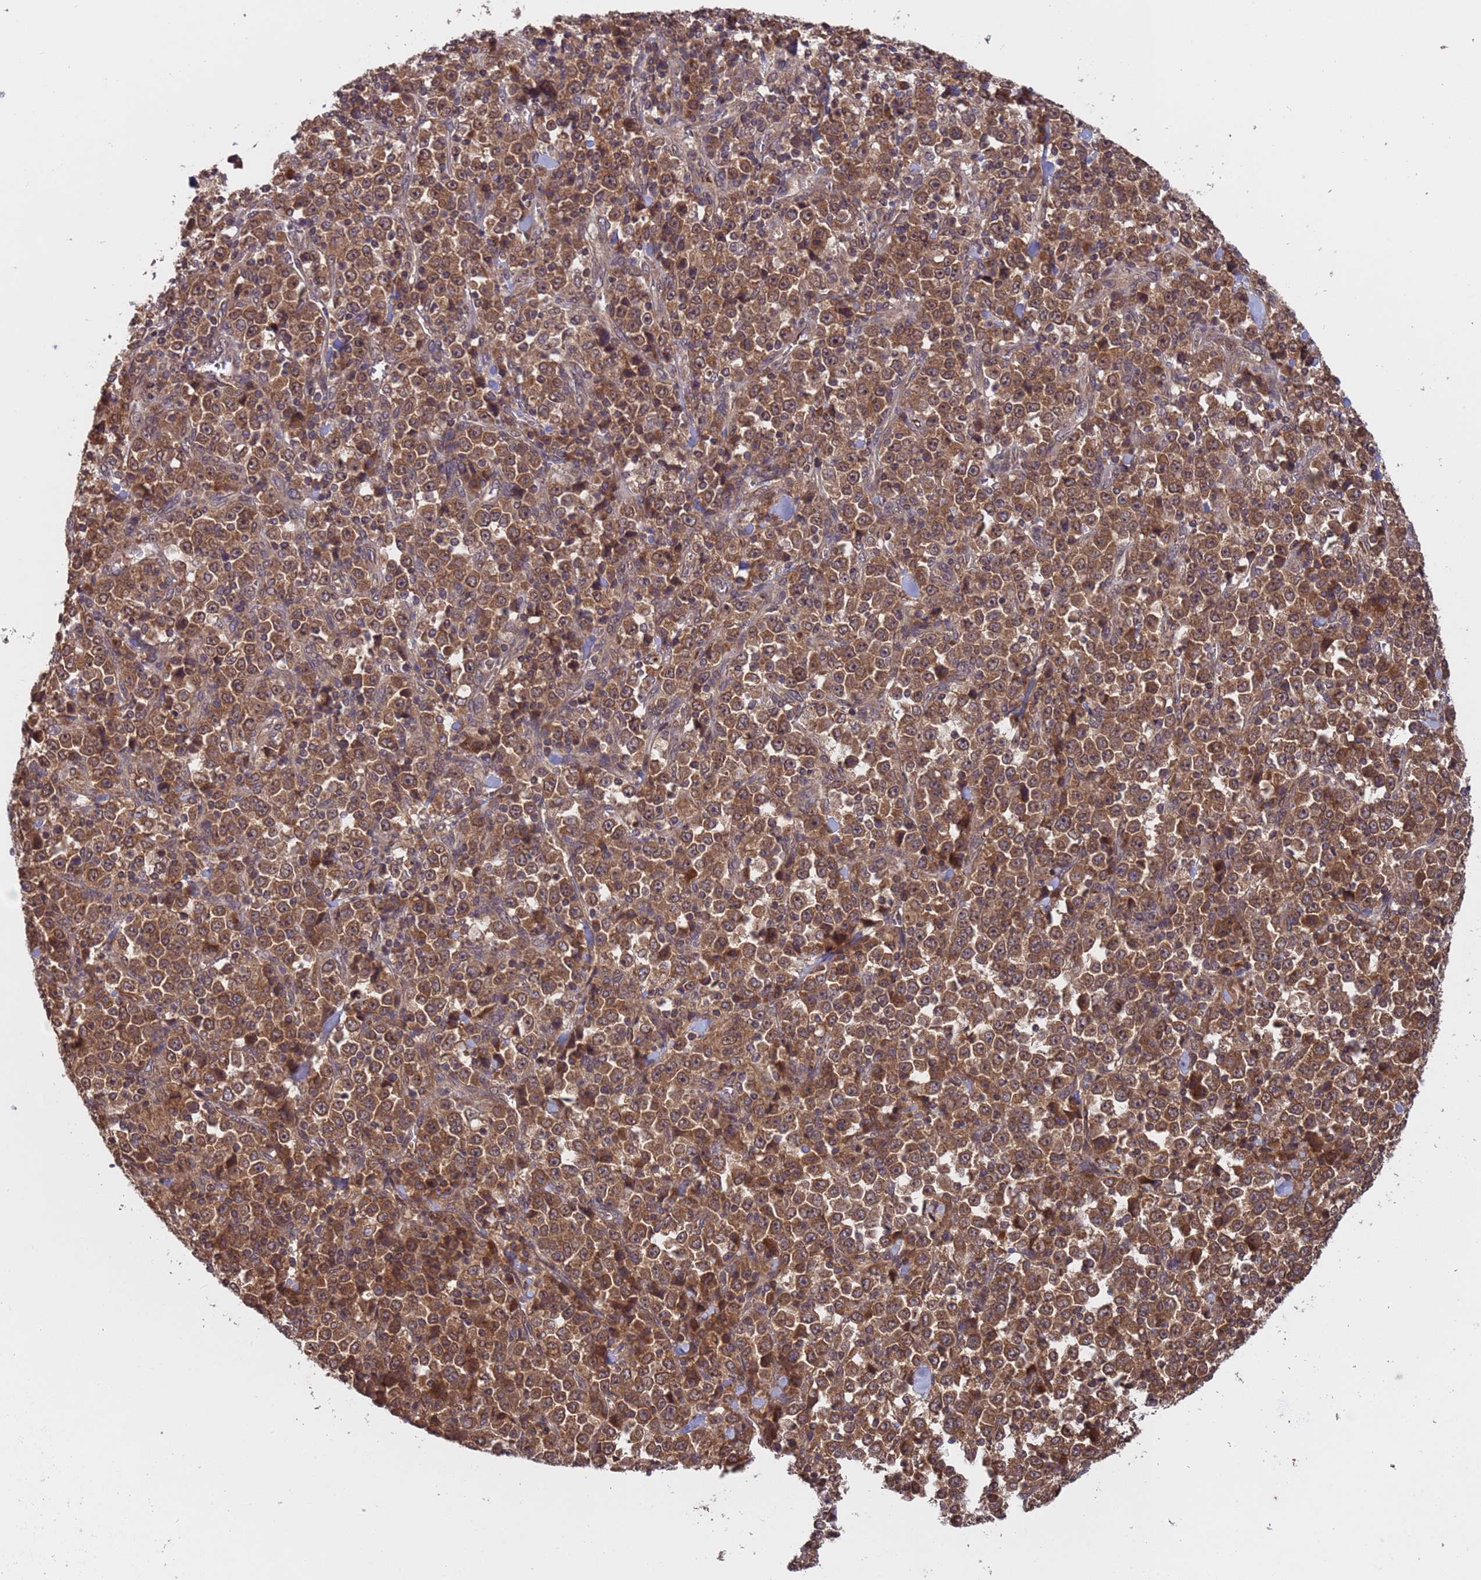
{"staining": {"intensity": "moderate", "quantity": ">75%", "location": "cytoplasmic/membranous,nuclear"}, "tissue": "stomach cancer", "cell_type": "Tumor cells", "image_type": "cancer", "snomed": [{"axis": "morphology", "description": "Normal tissue, NOS"}, {"axis": "morphology", "description": "Adenocarcinoma, NOS"}, {"axis": "topography", "description": "Stomach, upper"}, {"axis": "topography", "description": "Stomach"}], "caption": "Immunohistochemistry photomicrograph of neoplastic tissue: stomach adenocarcinoma stained using immunohistochemistry reveals medium levels of moderate protein expression localized specifically in the cytoplasmic/membranous and nuclear of tumor cells, appearing as a cytoplasmic/membranous and nuclear brown color.", "gene": "ERI1", "patient": {"sex": "male", "age": 59}}